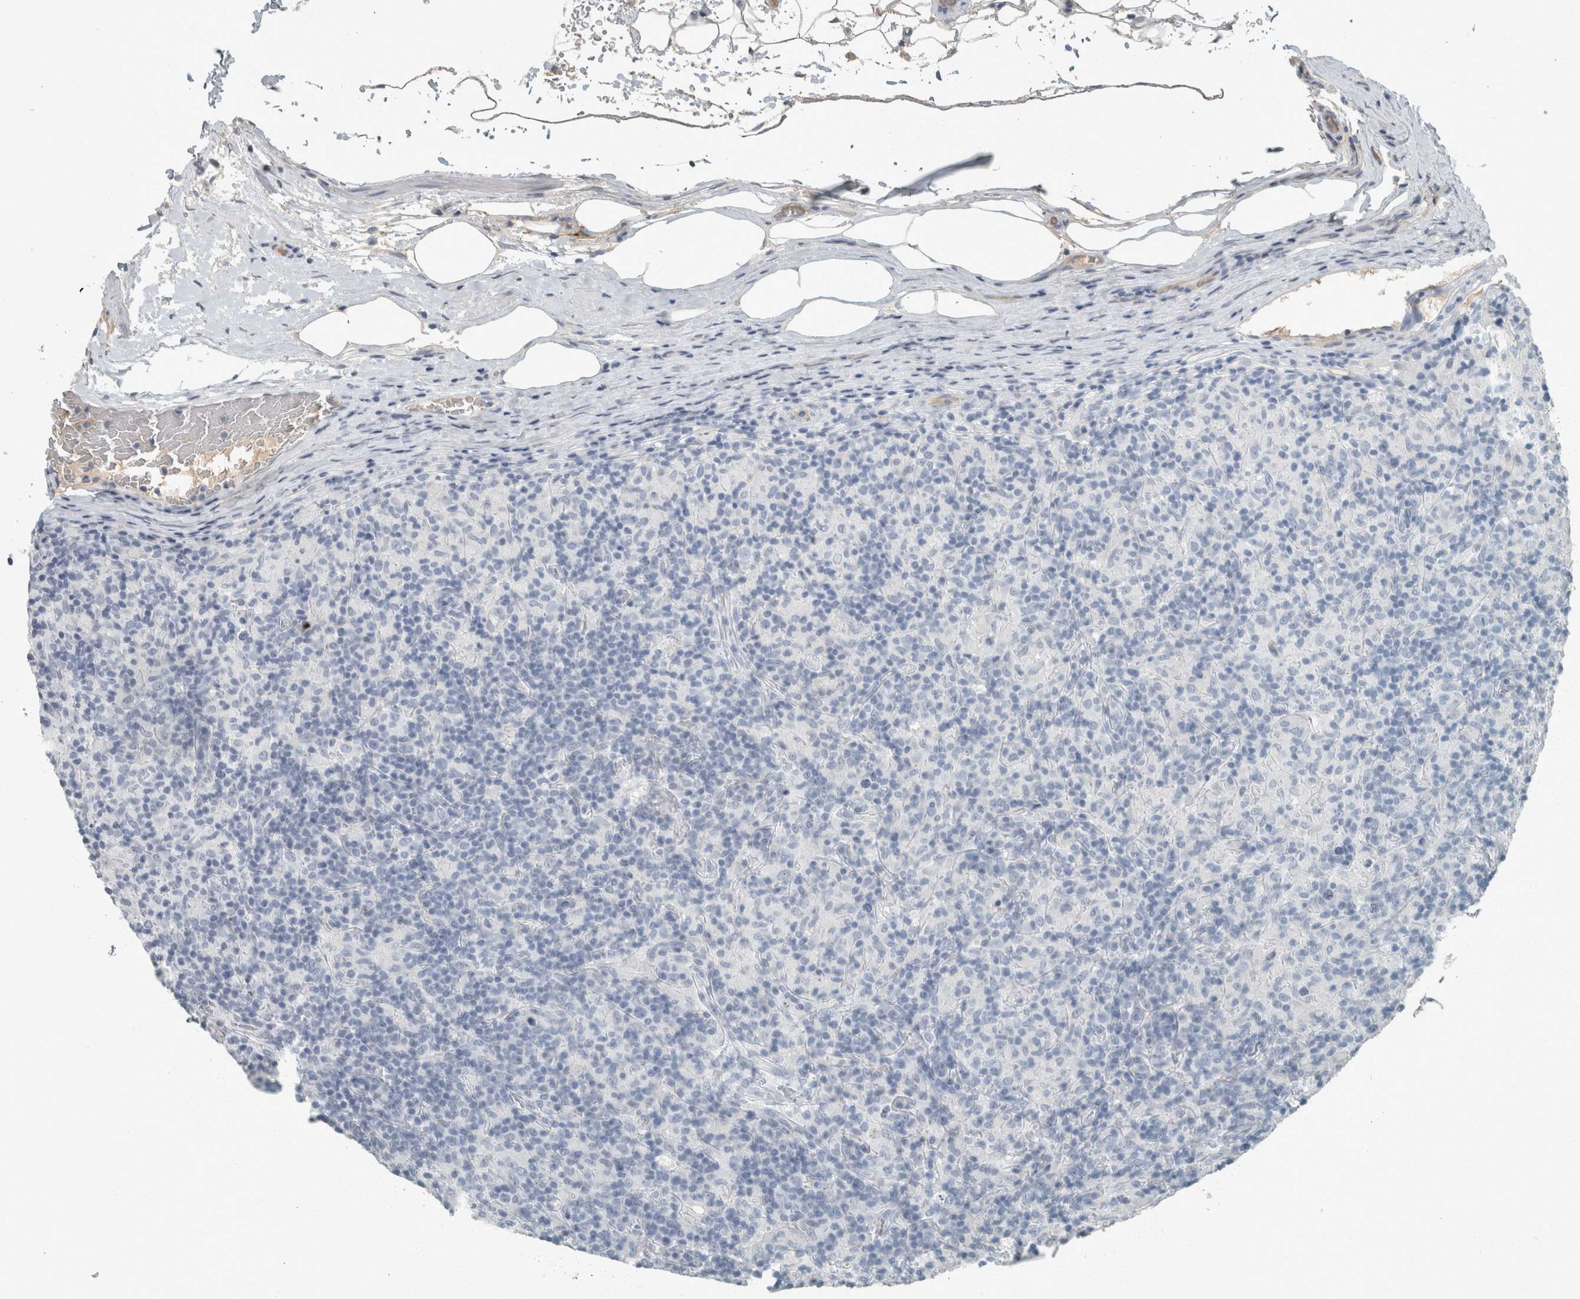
{"staining": {"intensity": "negative", "quantity": "none", "location": "none"}, "tissue": "lymphoma", "cell_type": "Tumor cells", "image_type": "cancer", "snomed": [{"axis": "morphology", "description": "Hodgkin's disease, NOS"}, {"axis": "topography", "description": "Lymph node"}], "caption": "DAB (3,3'-diaminobenzidine) immunohistochemical staining of Hodgkin's disease reveals no significant staining in tumor cells.", "gene": "CHL1", "patient": {"sex": "male", "age": 70}}